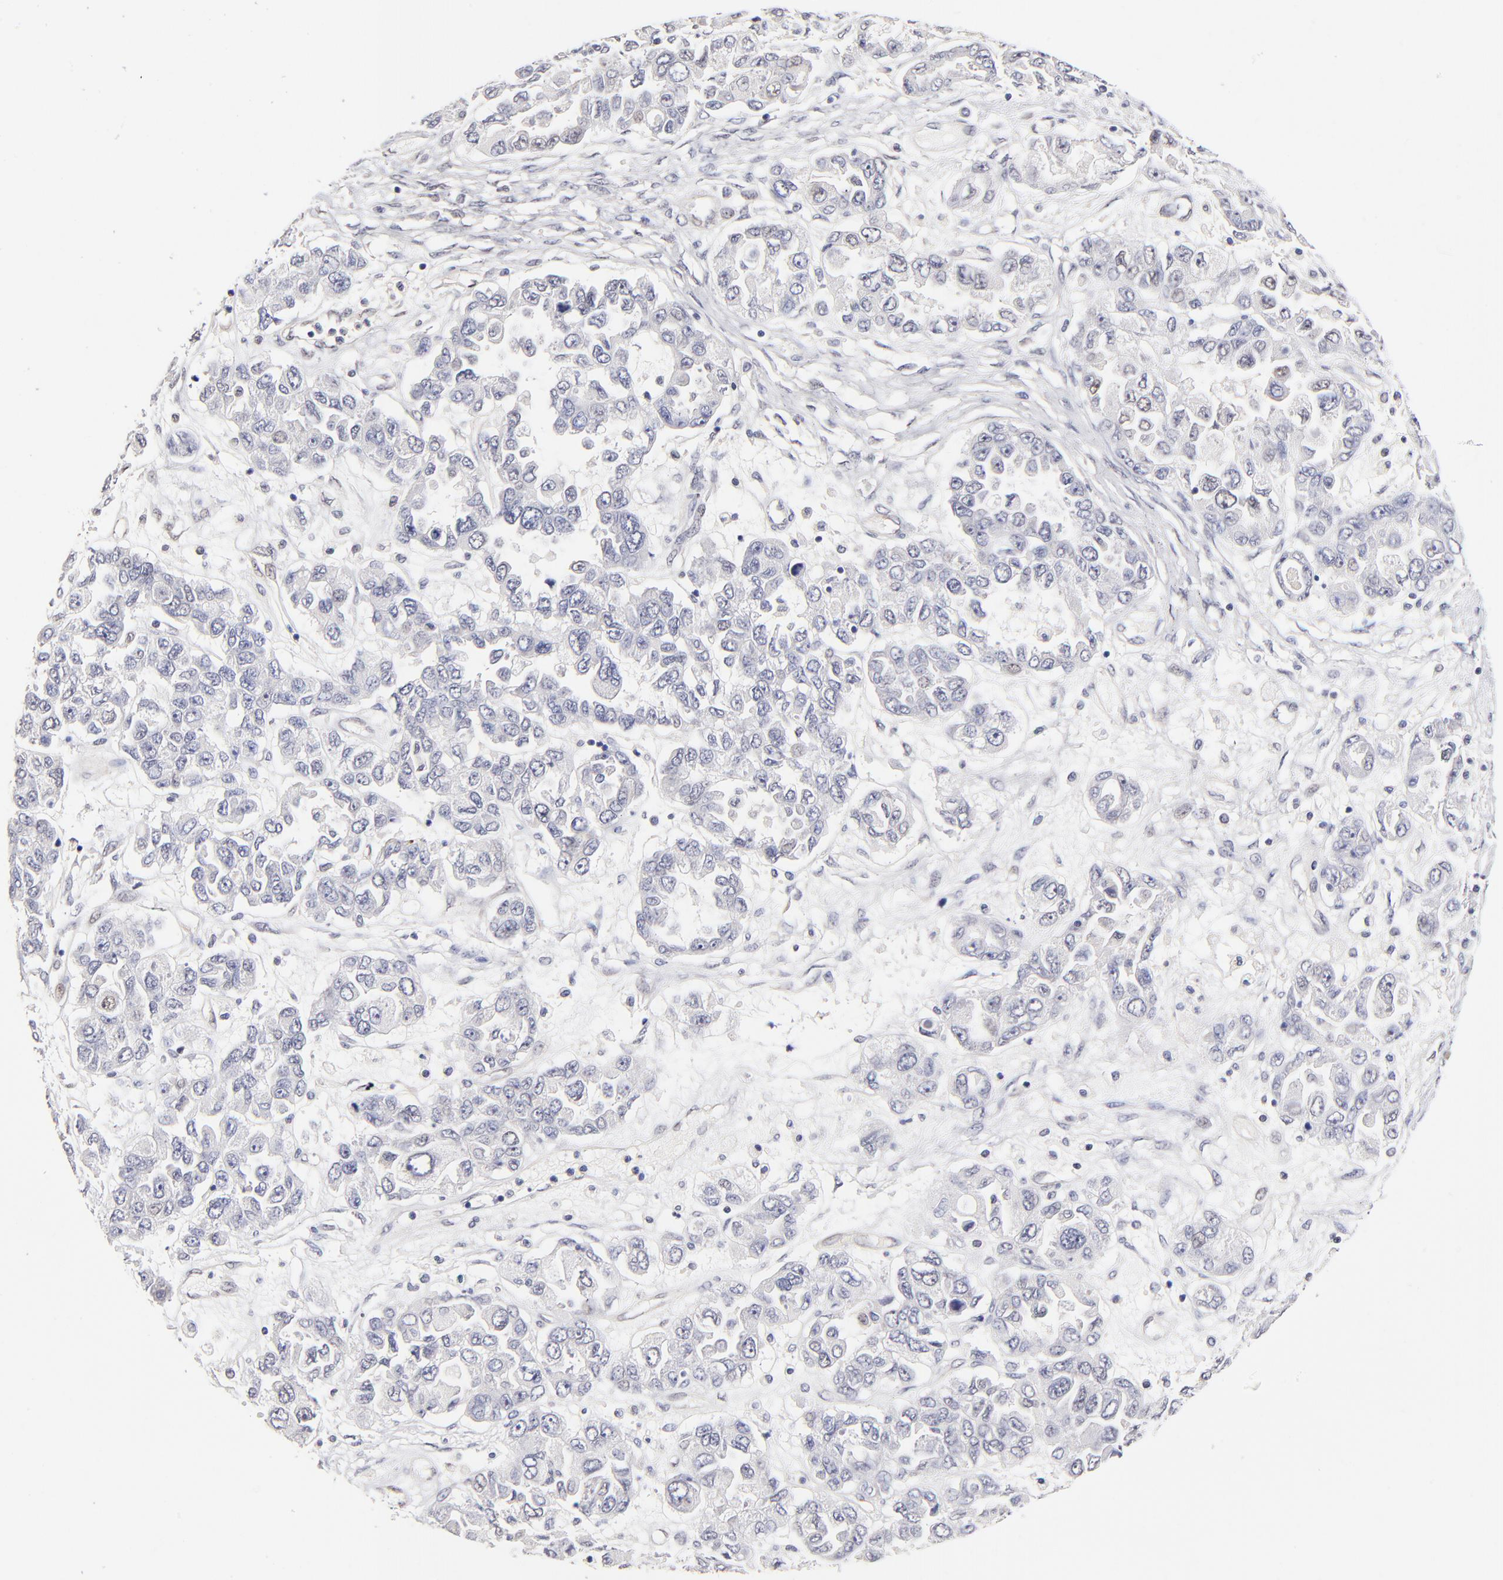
{"staining": {"intensity": "negative", "quantity": "none", "location": "none"}, "tissue": "ovarian cancer", "cell_type": "Tumor cells", "image_type": "cancer", "snomed": [{"axis": "morphology", "description": "Cystadenocarcinoma, serous, NOS"}, {"axis": "topography", "description": "Ovary"}], "caption": "Ovarian serous cystadenocarcinoma was stained to show a protein in brown. There is no significant positivity in tumor cells.", "gene": "ZNF10", "patient": {"sex": "female", "age": 84}}